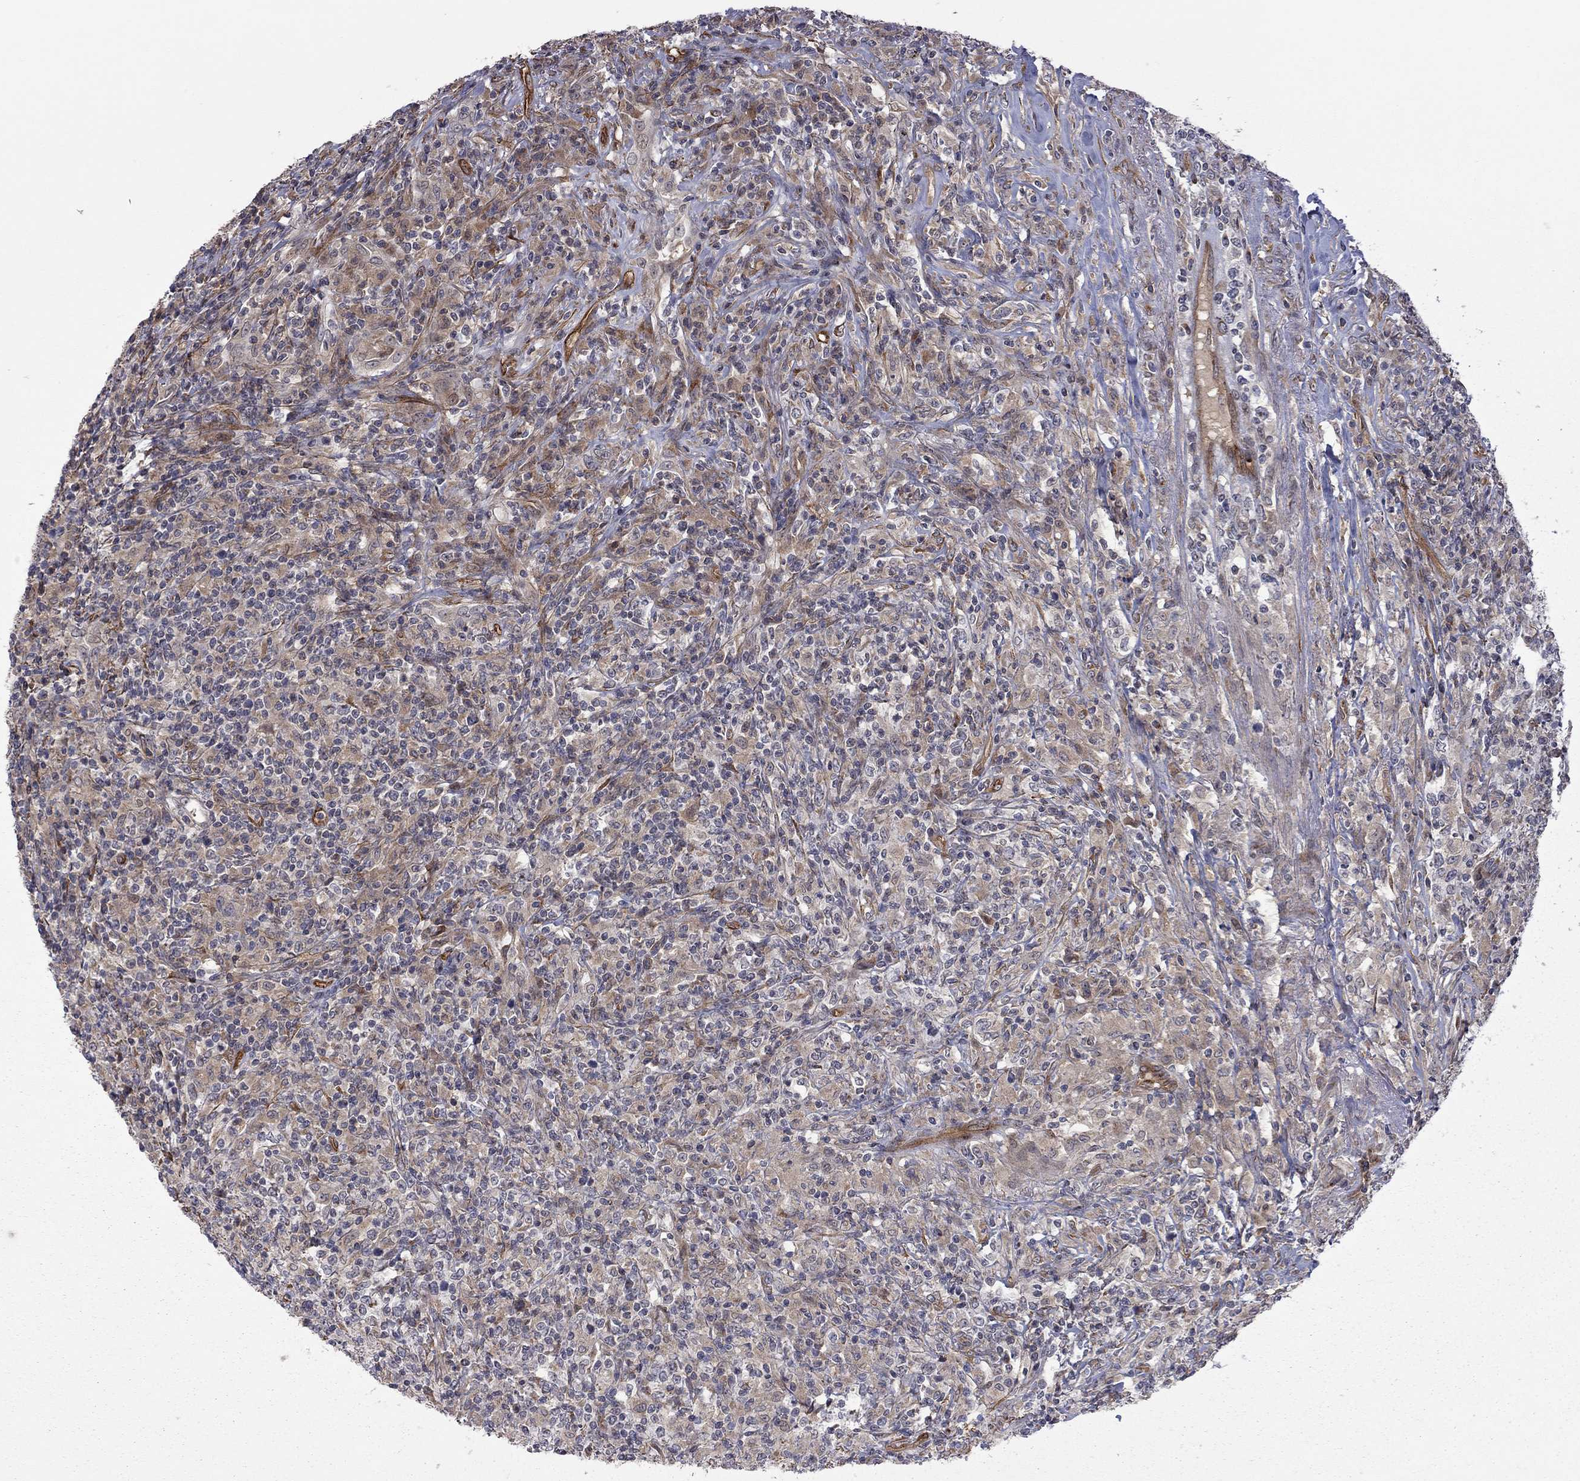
{"staining": {"intensity": "negative", "quantity": "none", "location": "none"}, "tissue": "lymphoma", "cell_type": "Tumor cells", "image_type": "cancer", "snomed": [{"axis": "morphology", "description": "Malignant lymphoma, non-Hodgkin's type, High grade"}, {"axis": "topography", "description": "Lung"}], "caption": "A photomicrograph of human lymphoma is negative for staining in tumor cells. (Brightfield microscopy of DAB (3,3'-diaminobenzidine) immunohistochemistry (IHC) at high magnification).", "gene": "EXOC3L2", "patient": {"sex": "male", "age": 79}}